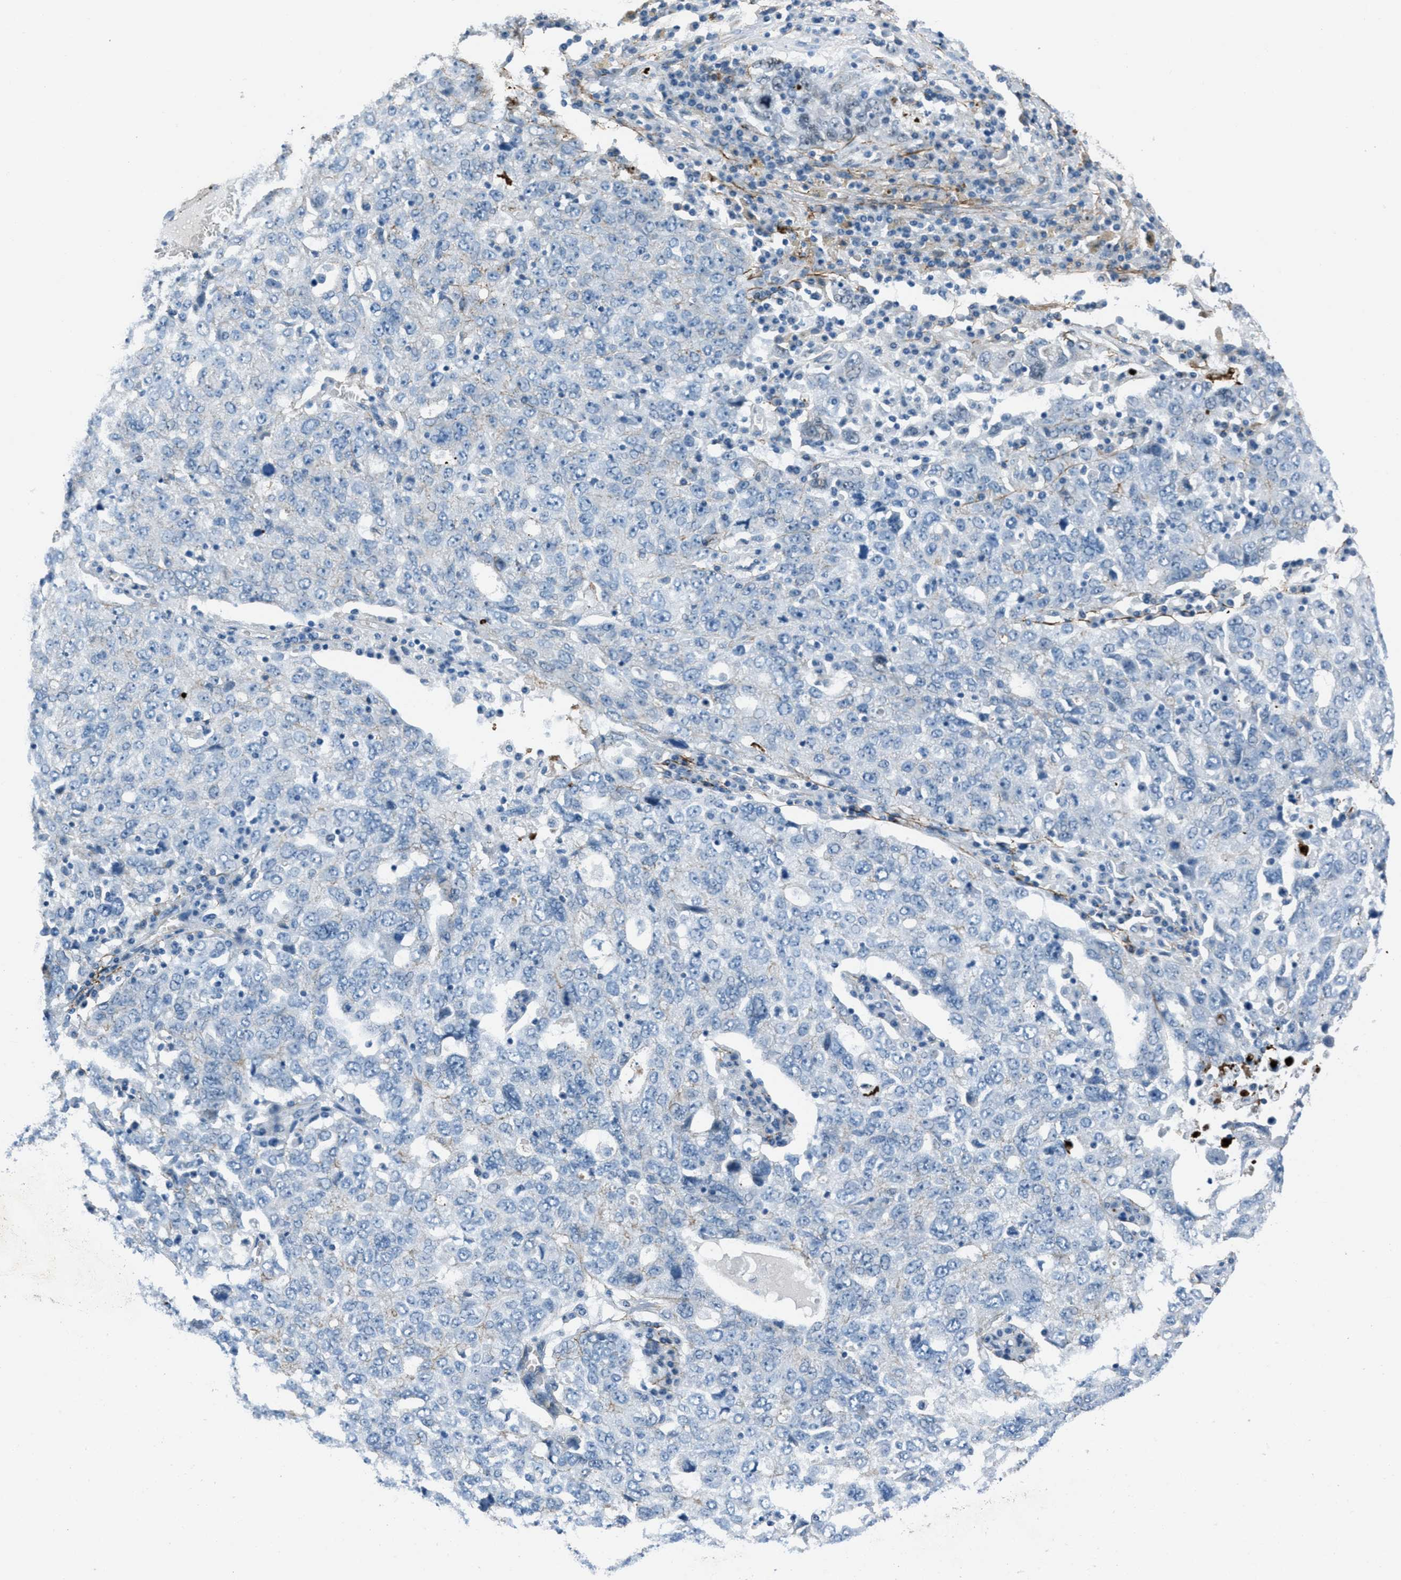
{"staining": {"intensity": "negative", "quantity": "none", "location": "none"}, "tissue": "ovarian cancer", "cell_type": "Tumor cells", "image_type": "cancer", "snomed": [{"axis": "morphology", "description": "Carcinoma, endometroid"}, {"axis": "topography", "description": "Ovary"}], "caption": "Protein analysis of ovarian cancer (endometroid carcinoma) displays no significant expression in tumor cells.", "gene": "FBN1", "patient": {"sex": "female", "age": 62}}